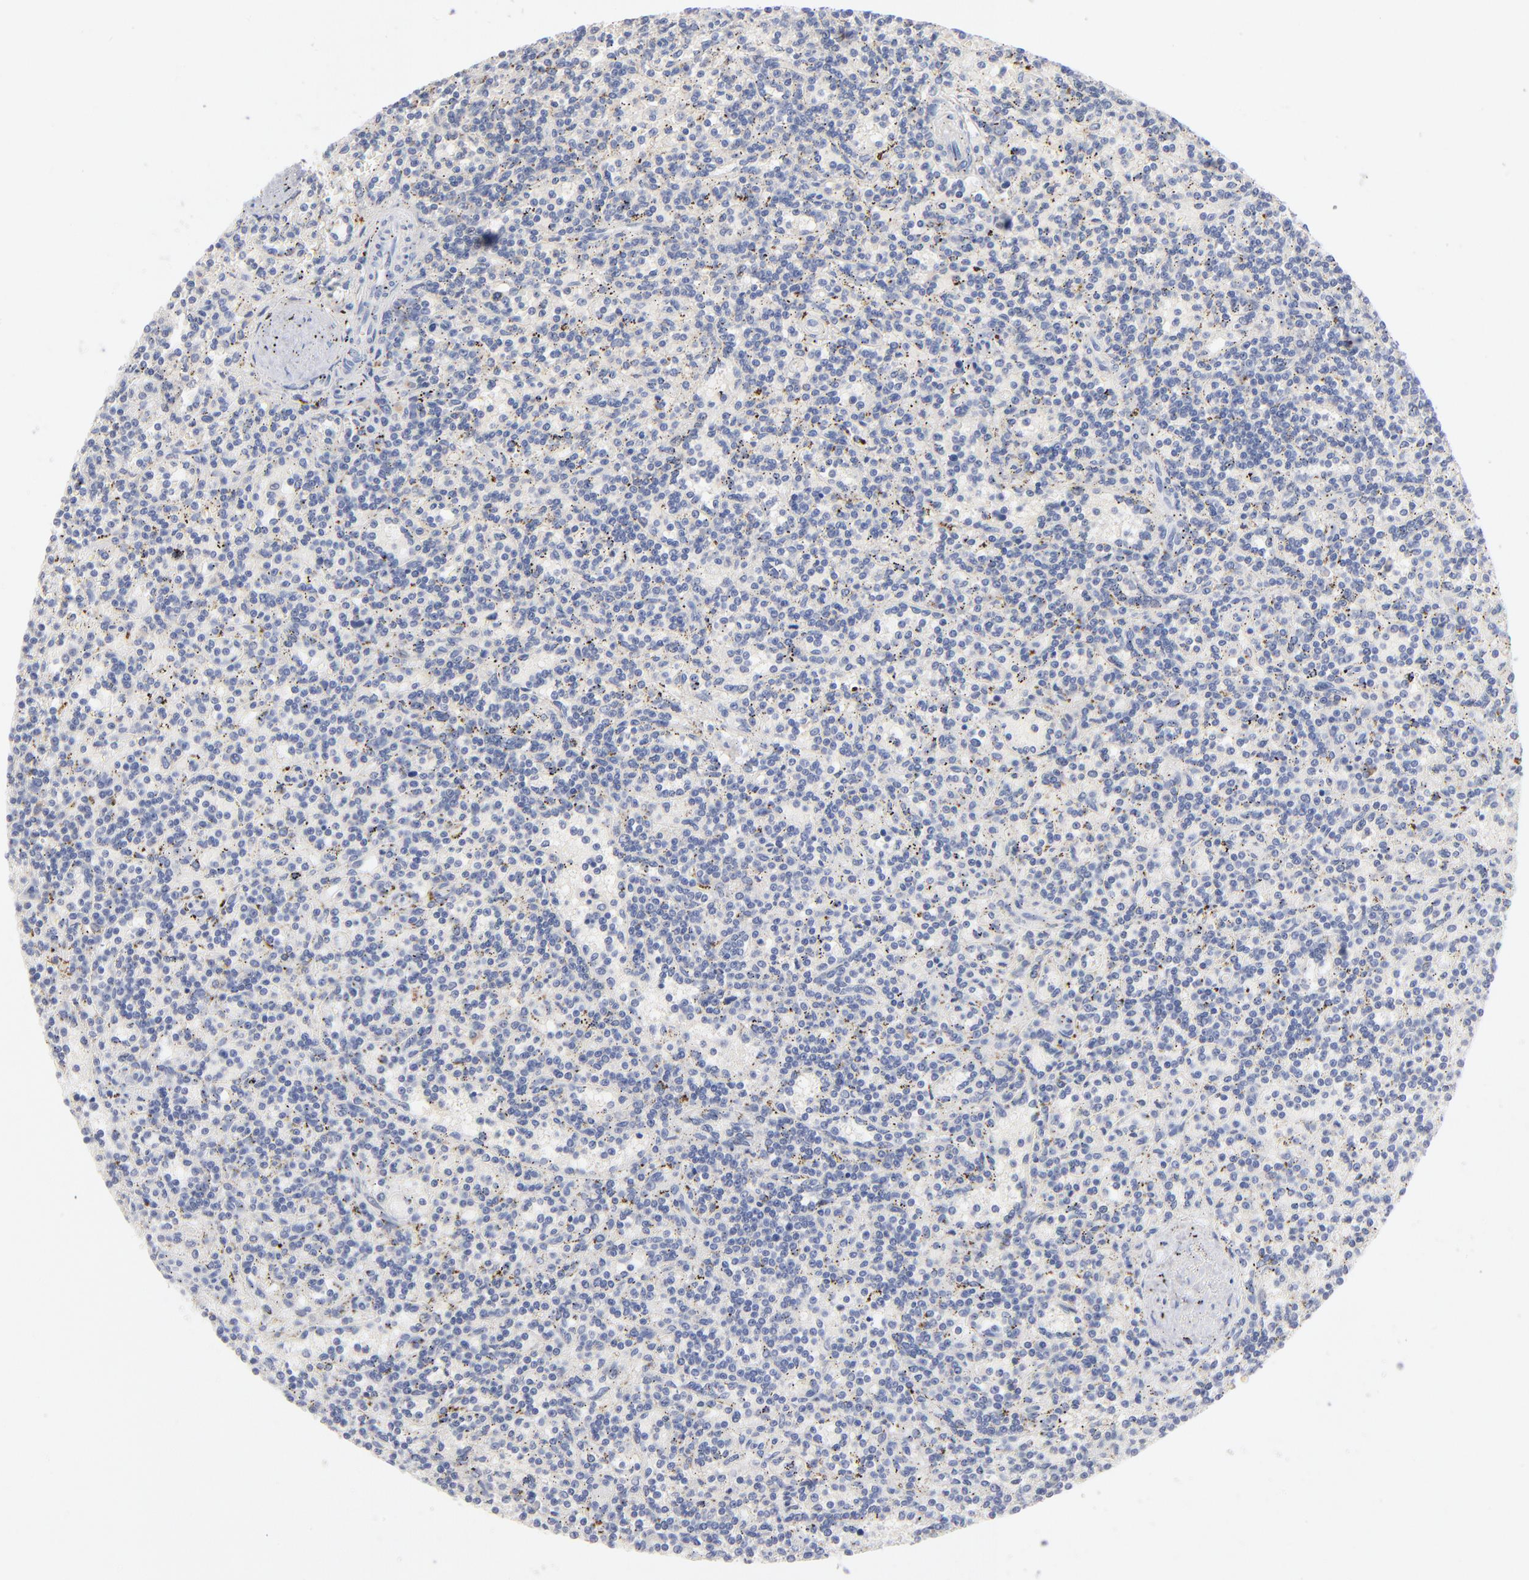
{"staining": {"intensity": "negative", "quantity": "none", "location": "none"}, "tissue": "lymphoma", "cell_type": "Tumor cells", "image_type": "cancer", "snomed": [{"axis": "morphology", "description": "Malignant lymphoma, non-Hodgkin's type, Low grade"}, {"axis": "topography", "description": "Spleen"}], "caption": "Immunohistochemical staining of malignant lymphoma, non-Hodgkin's type (low-grade) demonstrates no significant expression in tumor cells. (Brightfield microscopy of DAB (3,3'-diaminobenzidine) immunohistochemistry at high magnification).", "gene": "F12", "patient": {"sex": "male", "age": 73}}